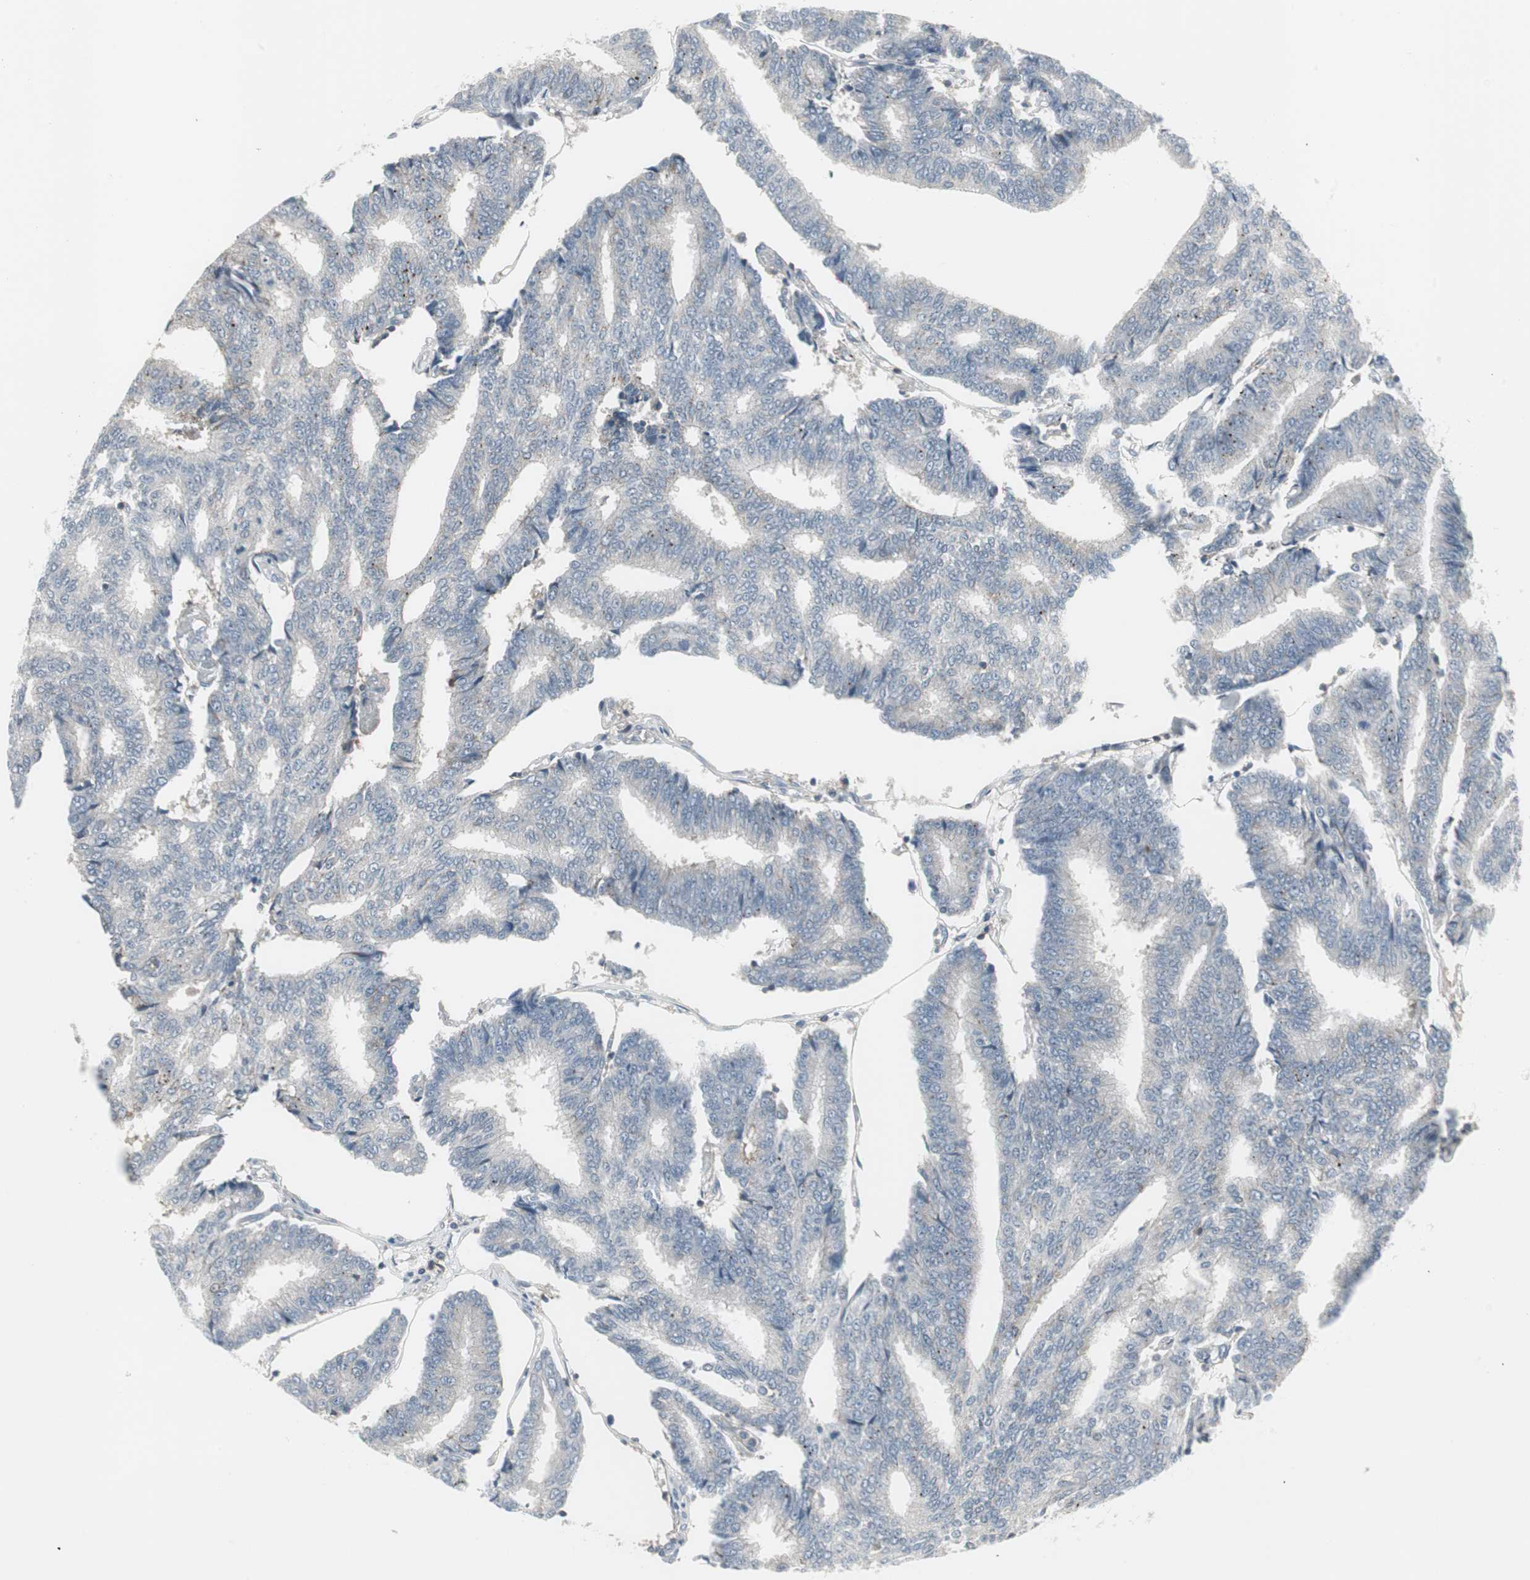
{"staining": {"intensity": "negative", "quantity": "none", "location": "none"}, "tissue": "prostate cancer", "cell_type": "Tumor cells", "image_type": "cancer", "snomed": [{"axis": "morphology", "description": "Adenocarcinoma, High grade"}, {"axis": "topography", "description": "Prostate"}], "caption": "IHC photomicrograph of human adenocarcinoma (high-grade) (prostate) stained for a protein (brown), which exhibits no staining in tumor cells.", "gene": "ZSCAN32", "patient": {"sex": "male", "age": 55}}